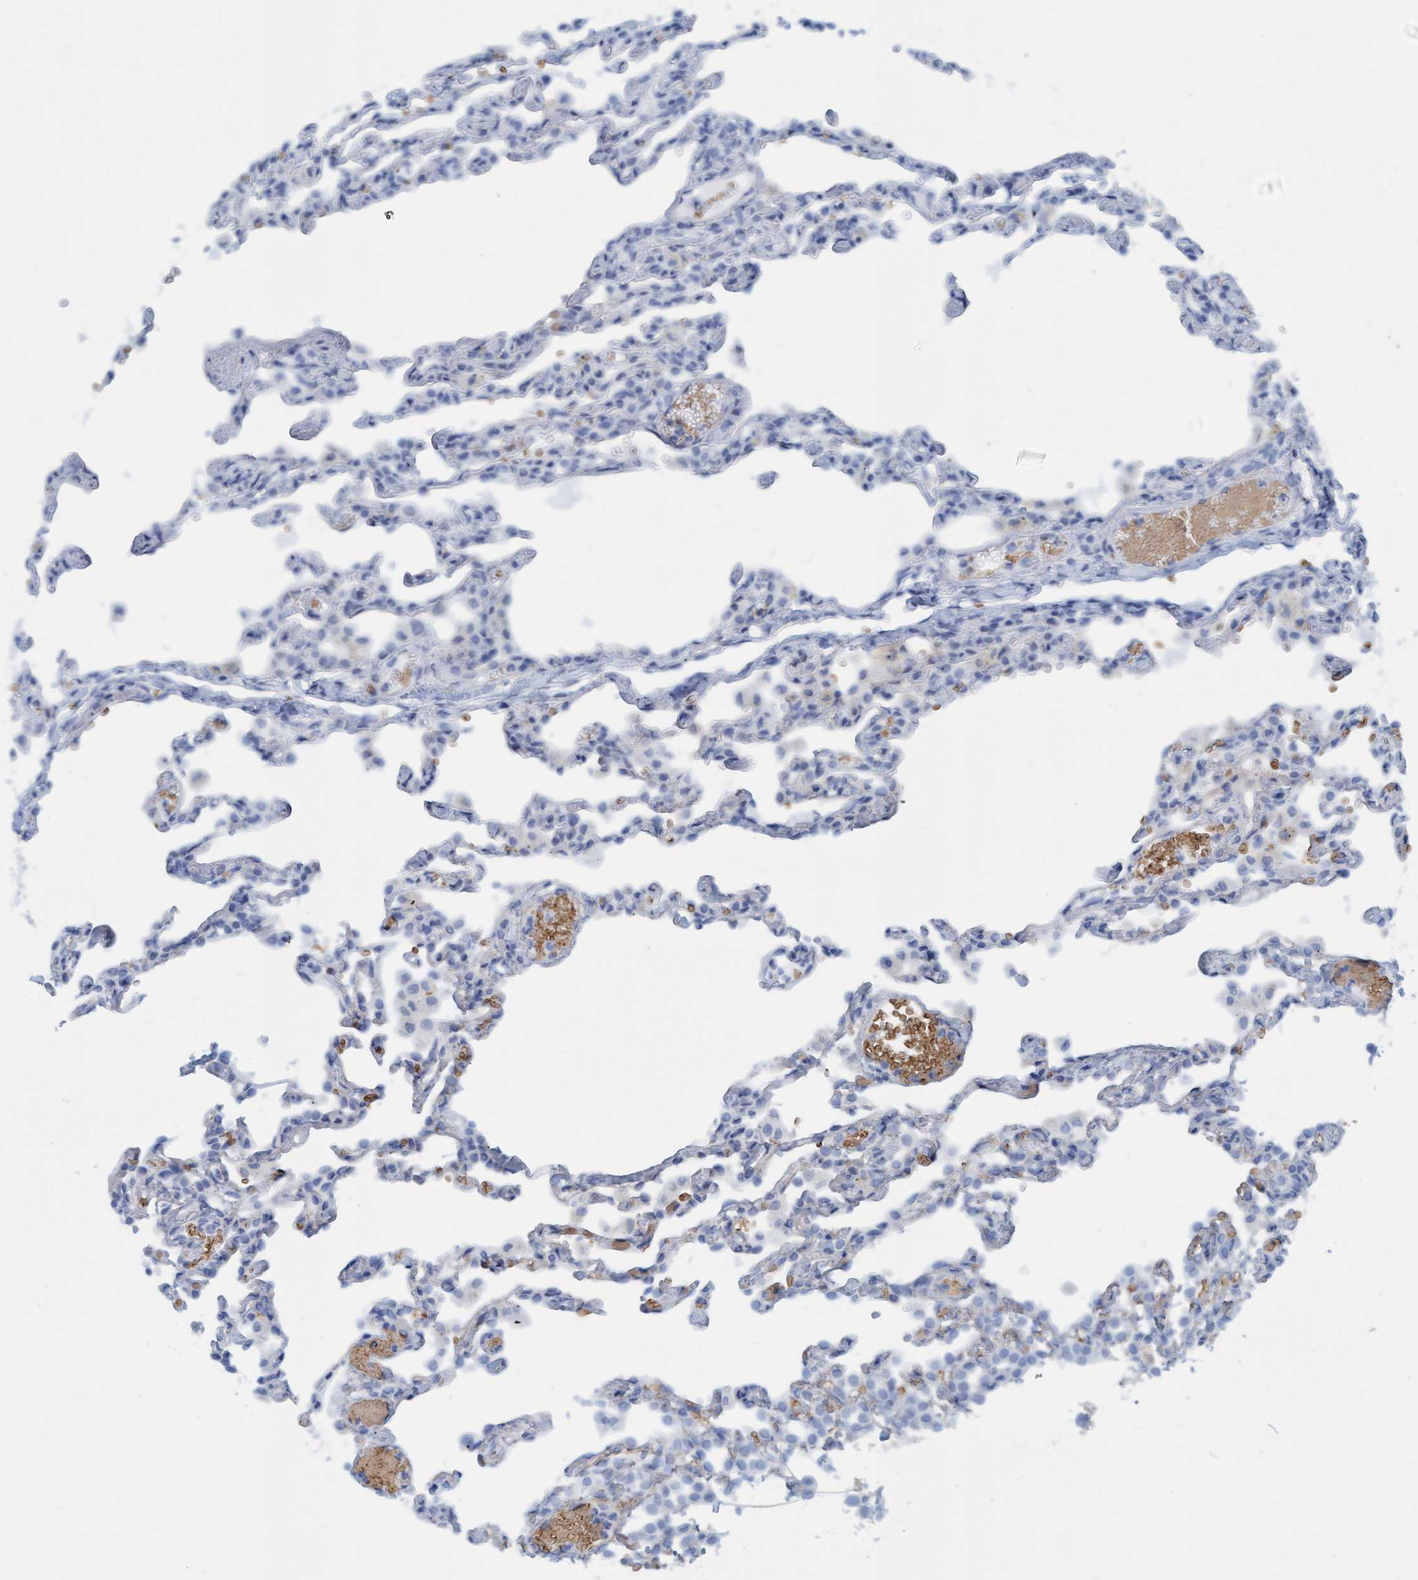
{"staining": {"intensity": "moderate", "quantity": "<25%", "location": "cytoplasmic/membranous"}, "tissue": "lung", "cell_type": "Alveolar cells", "image_type": "normal", "snomed": [{"axis": "morphology", "description": "Normal tissue, NOS"}, {"axis": "topography", "description": "Lung"}], "caption": "Immunohistochemistry (IHC) staining of benign lung, which exhibits low levels of moderate cytoplasmic/membranous staining in approximately <25% of alveolar cells indicating moderate cytoplasmic/membranous protein positivity. The staining was performed using DAB (brown) for protein detection and nuclei were counterstained in hematoxylin (blue).", "gene": "P2RX5", "patient": {"sex": "male", "age": 21}}